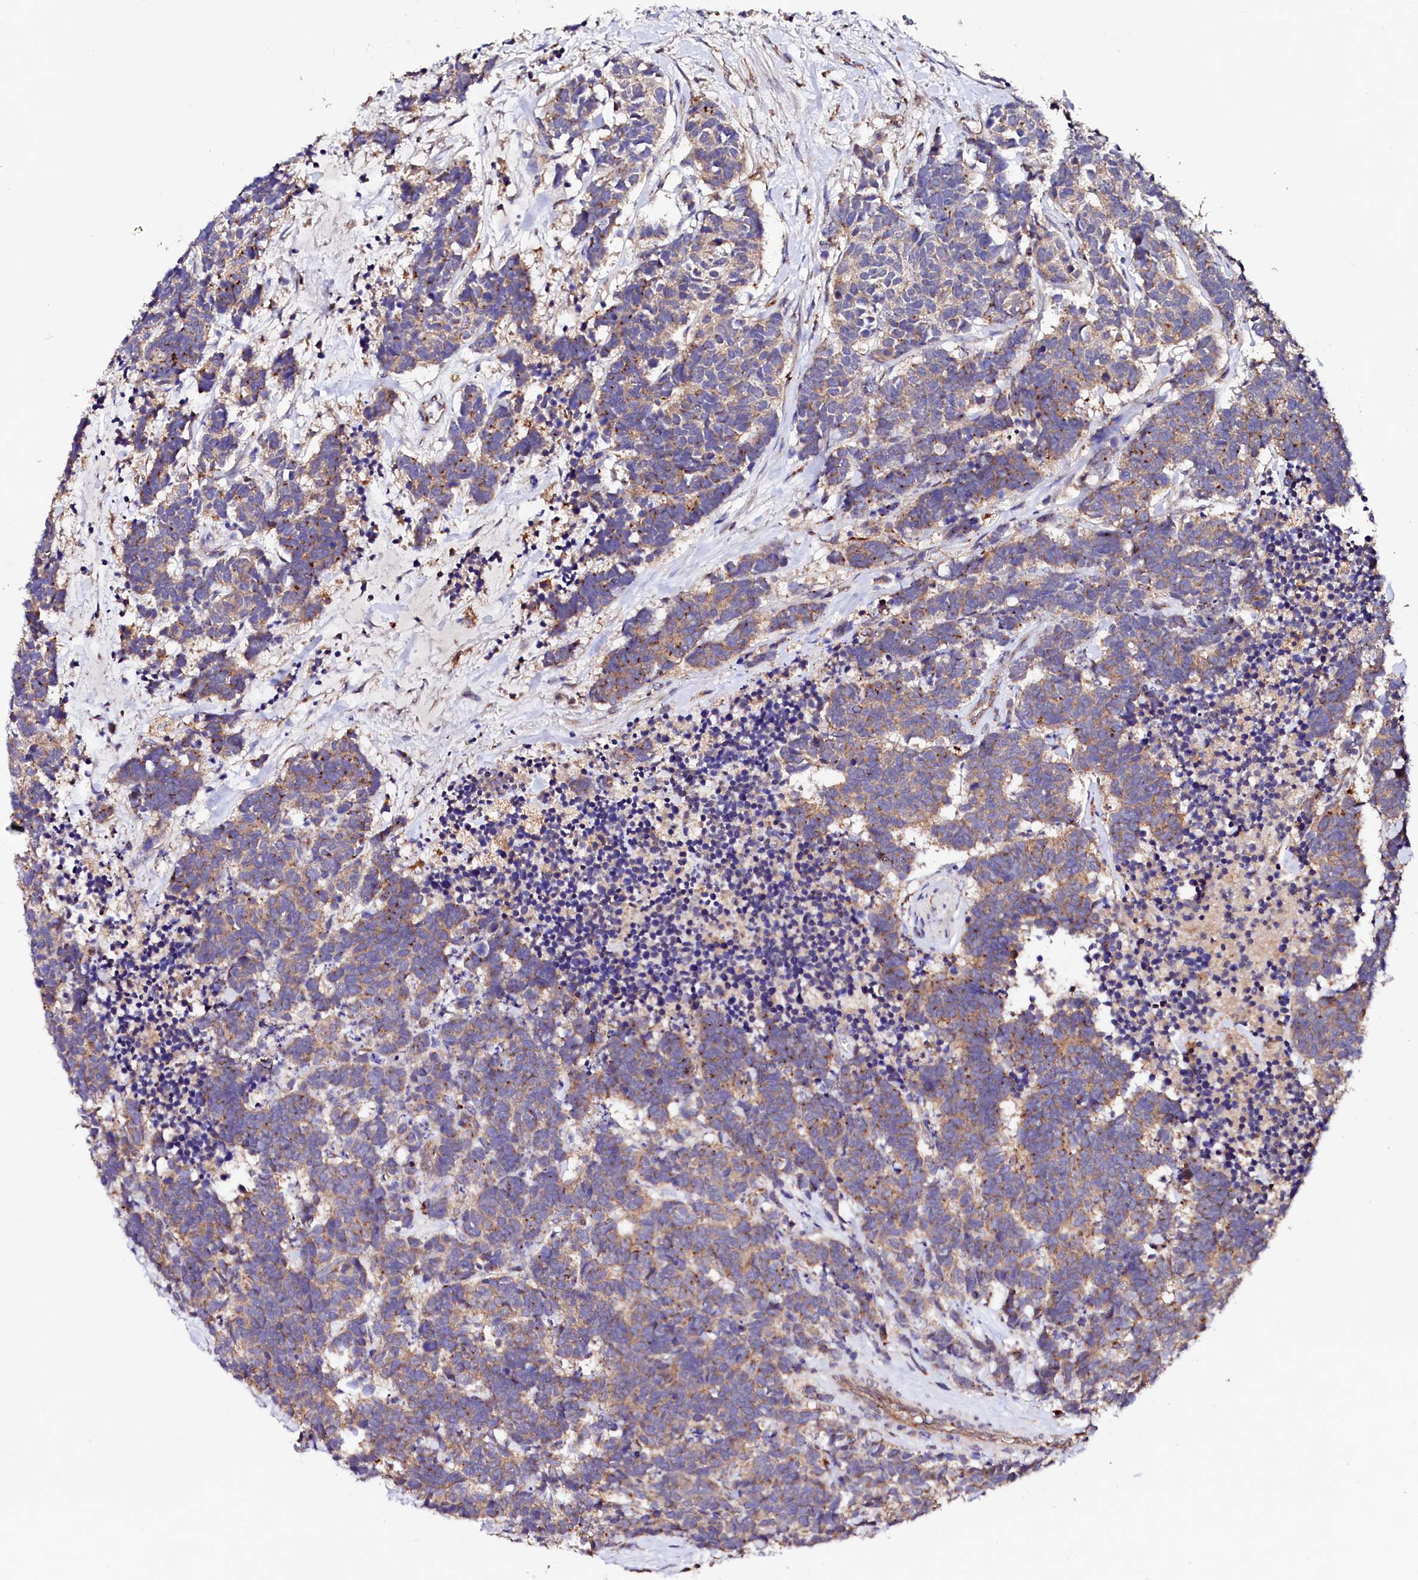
{"staining": {"intensity": "moderate", "quantity": "25%-75%", "location": "cytoplasmic/membranous"}, "tissue": "carcinoid", "cell_type": "Tumor cells", "image_type": "cancer", "snomed": [{"axis": "morphology", "description": "Carcinoma, NOS"}, {"axis": "morphology", "description": "Carcinoid, malignant, NOS"}, {"axis": "topography", "description": "Urinary bladder"}], "caption": "A photomicrograph showing moderate cytoplasmic/membranous positivity in about 25%-75% of tumor cells in carcinoid (malignant), as visualized by brown immunohistochemical staining.", "gene": "ST3GAL1", "patient": {"sex": "male", "age": 57}}